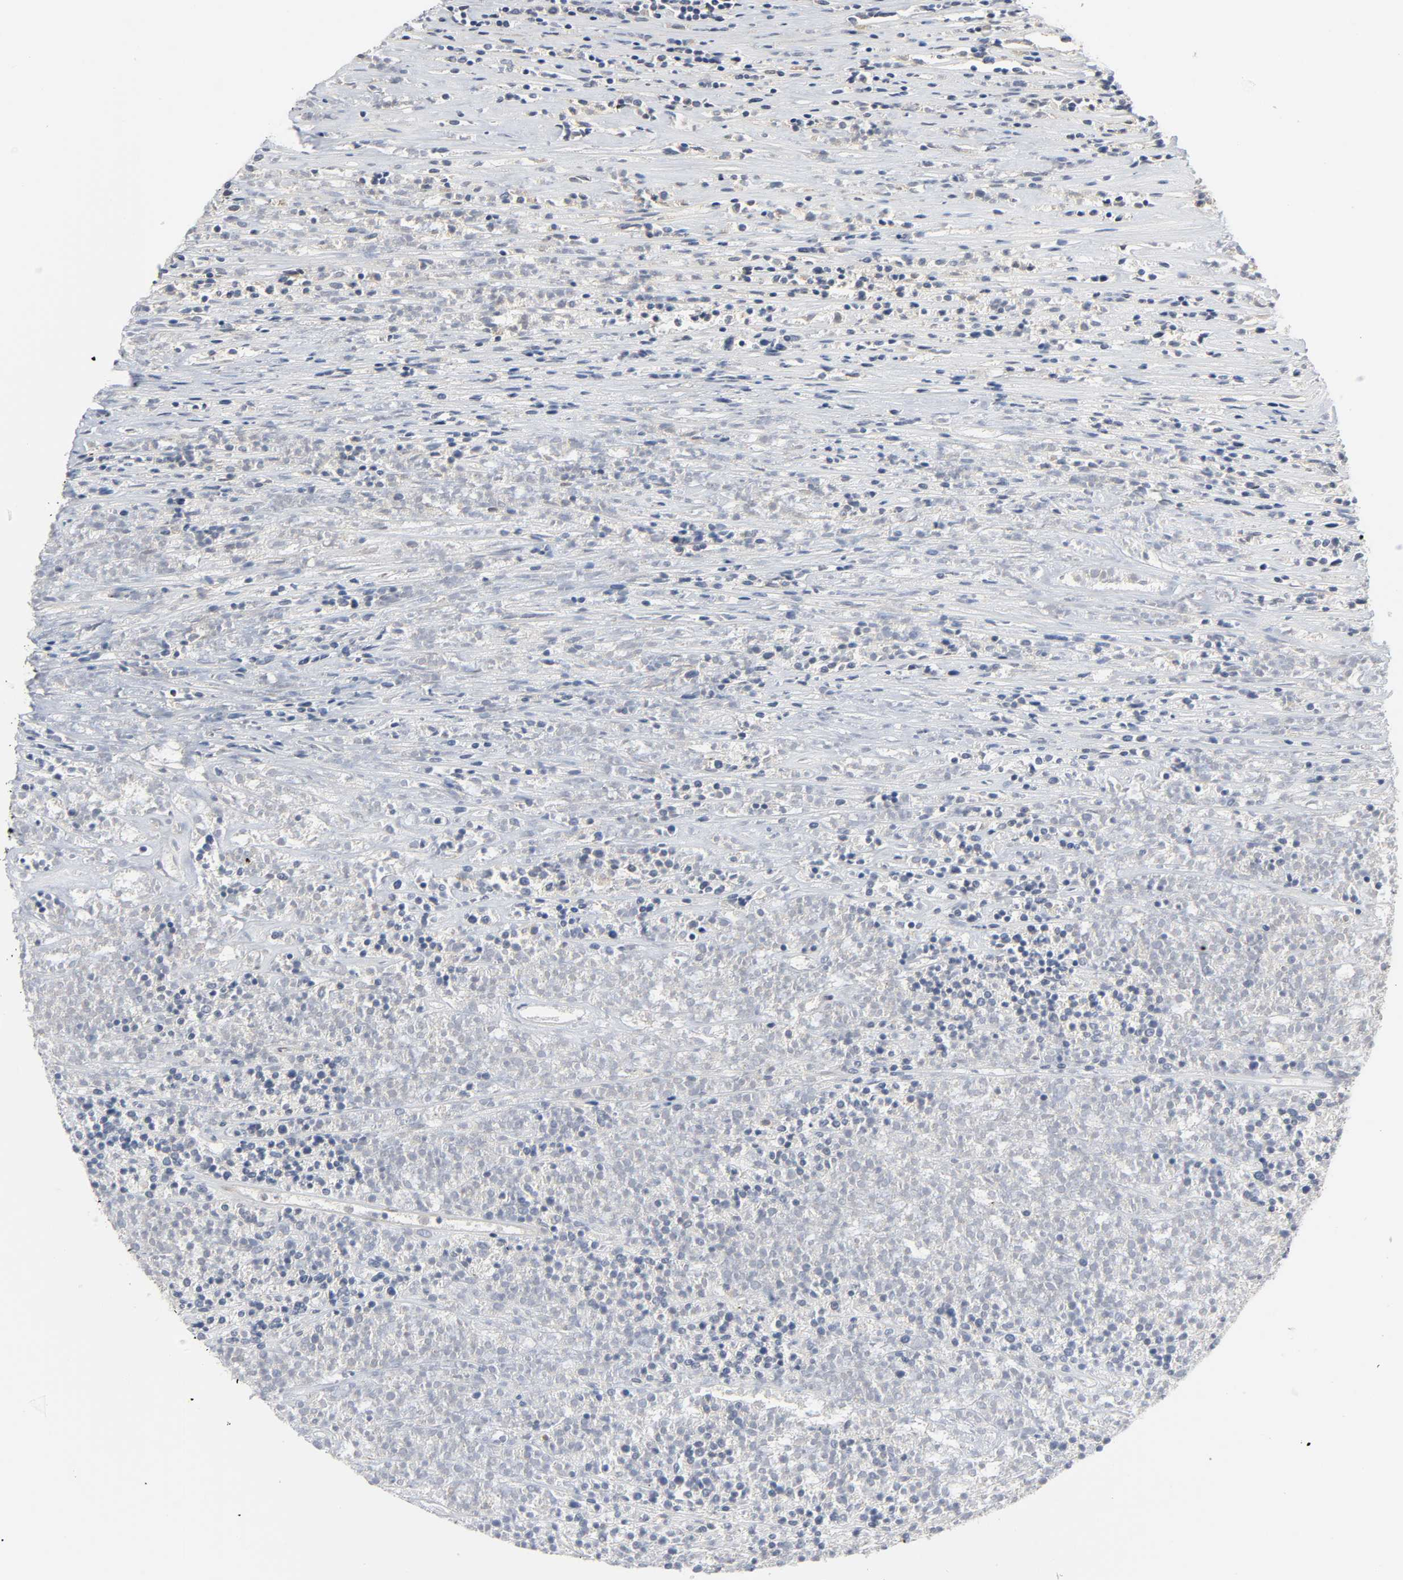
{"staining": {"intensity": "negative", "quantity": "none", "location": "none"}, "tissue": "lymphoma", "cell_type": "Tumor cells", "image_type": "cancer", "snomed": [{"axis": "morphology", "description": "Malignant lymphoma, non-Hodgkin's type, High grade"}, {"axis": "topography", "description": "Lymph node"}], "caption": "High magnification brightfield microscopy of high-grade malignant lymphoma, non-Hodgkin's type stained with DAB (brown) and counterstained with hematoxylin (blue): tumor cells show no significant positivity.", "gene": "ARHGAP1", "patient": {"sex": "female", "age": 73}}